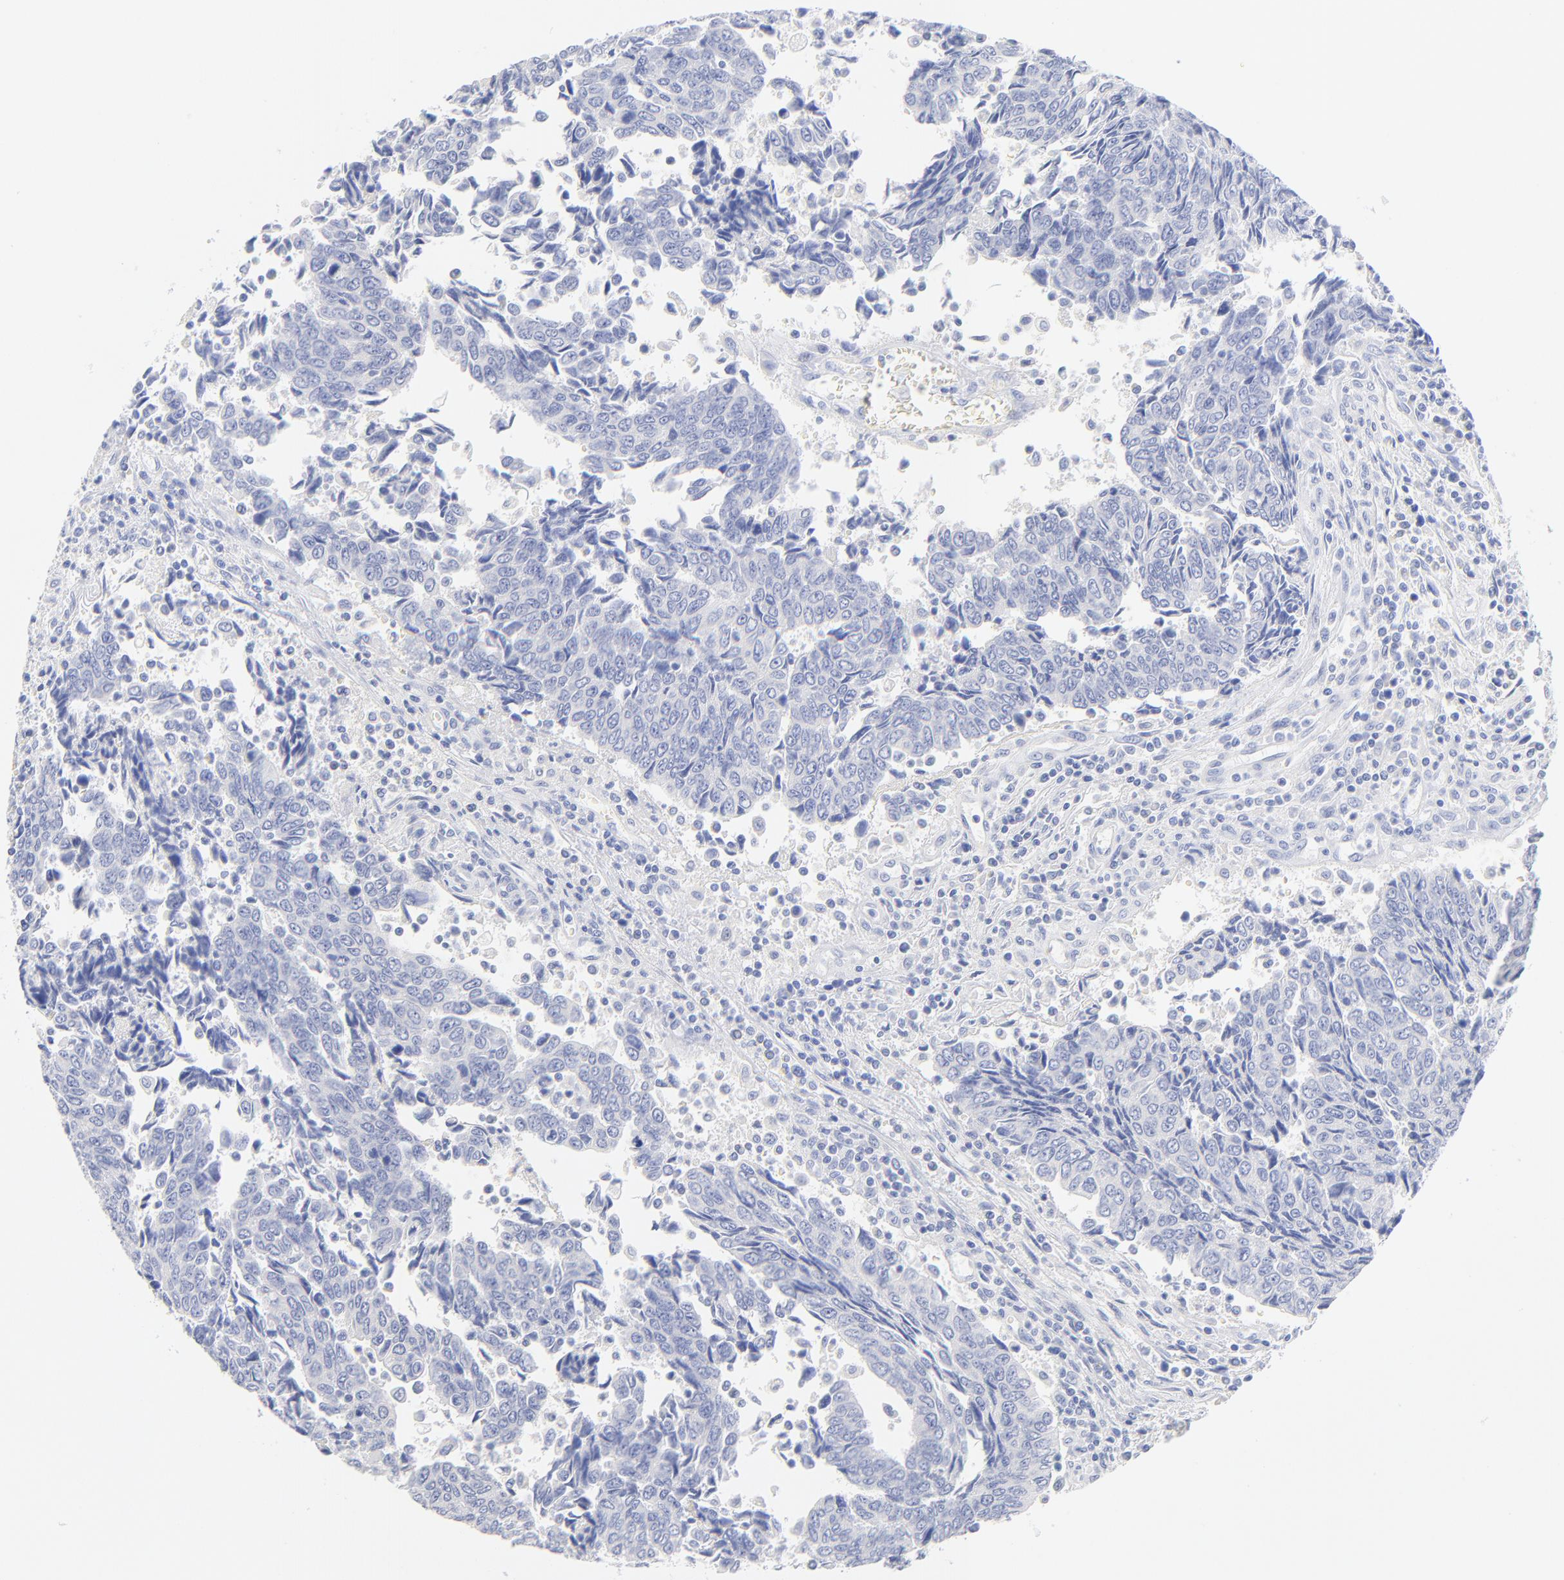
{"staining": {"intensity": "negative", "quantity": "none", "location": "none"}, "tissue": "urothelial cancer", "cell_type": "Tumor cells", "image_type": "cancer", "snomed": [{"axis": "morphology", "description": "Urothelial carcinoma, High grade"}, {"axis": "topography", "description": "Urinary bladder"}], "caption": "Image shows no protein staining in tumor cells of urothelial carcinoma (high-grade) tissue.", "gene": "SULT4A1", "patient": {"sex": "male", "age": 86}}